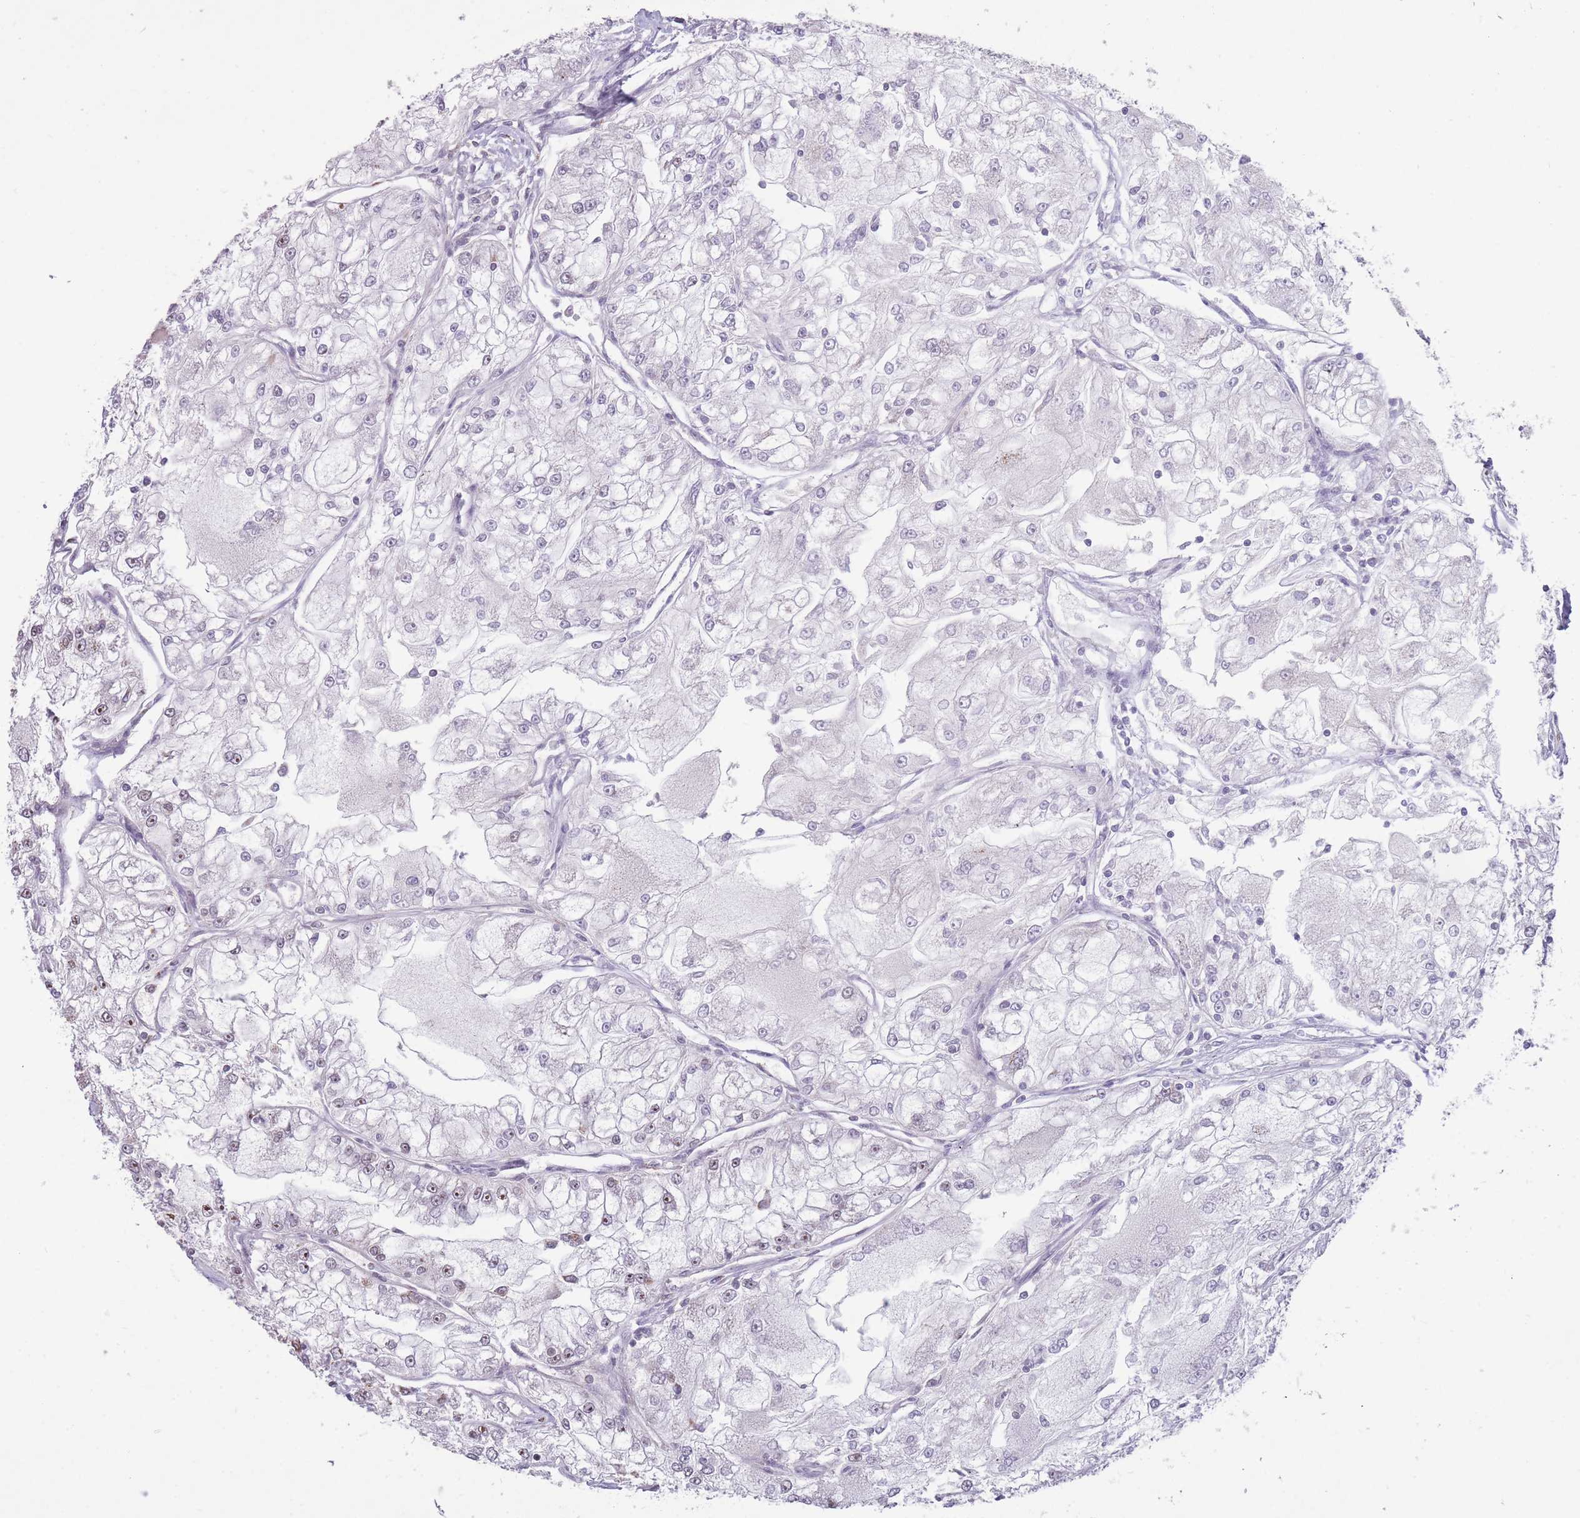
{"staining": {"intensity": "moderate", "quantity": "<25%", "location": "nuclear"}, "tissue": "renal cancer", "cell_type": "Tumor cells", "image_type": "cancer", "snomed": [{"axis": "morphology", "description": "Adenocarcinoma, NOS"}, {"axis": "topography", "description": "Kidney"}], "caption": "Protein positivity by IHC displays moderate nuclear expression in approximately <25% of tumor cells in renal cancer (adenocarcinoma). Using DAB (brown) and hematoxylin (blue) stains, captured at high magnification using brightfield microscopy.", "gene": "DPYSL4", "patient": {"sex": "female", "age": 72}}